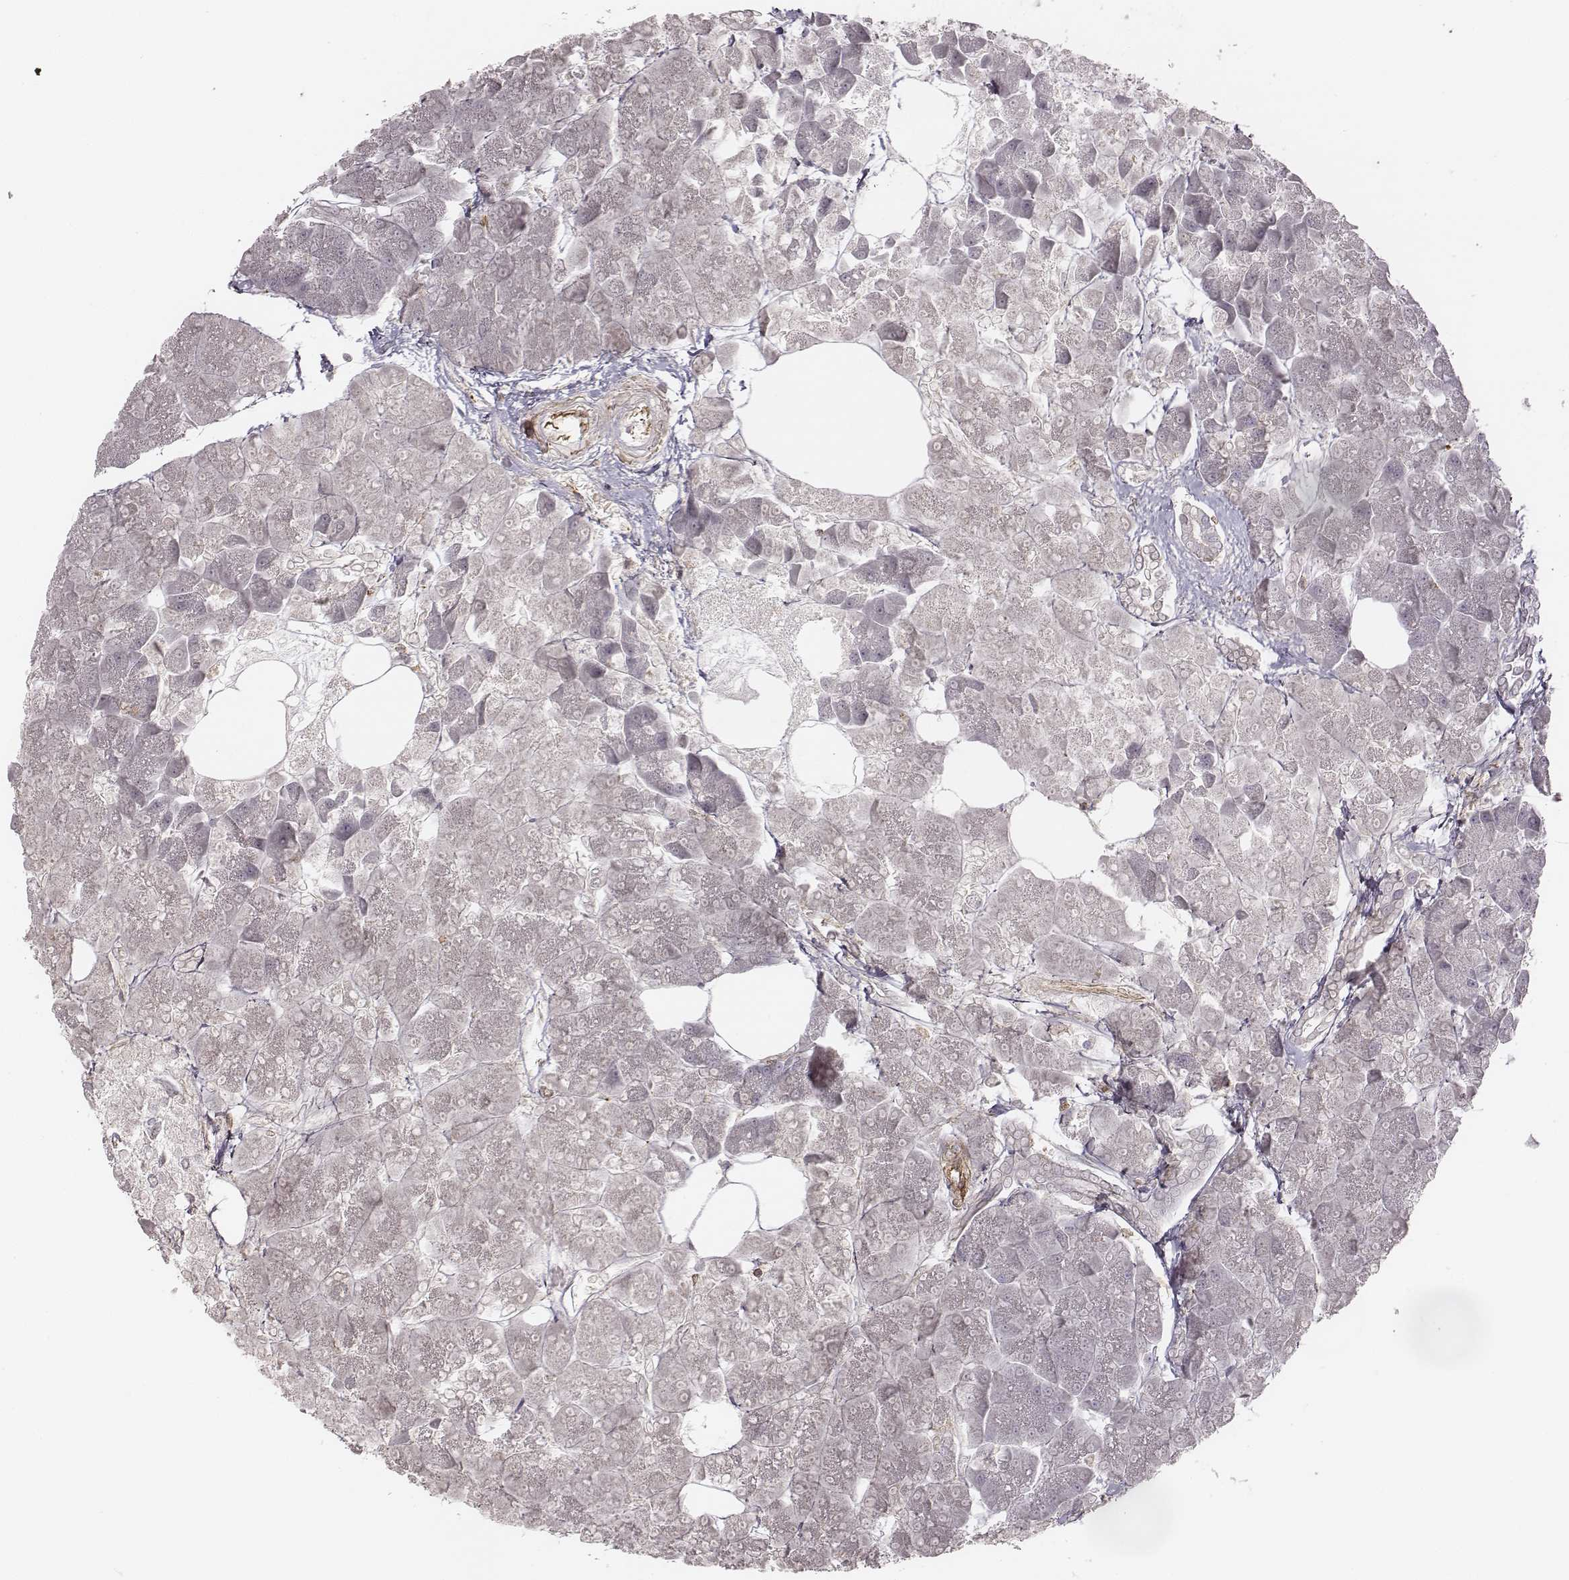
{"staining": {"intensity": "negative", "quantity": "none", "location": "none"}, "tissue": "pancreas", "cell_type": "Exocrine glandular cells", "image_type": "normal", "snomed": [{"axis": "morphology", "description": "Normal tissue, NOS"}, {"axis": "topography", "description": "Adipose tissue"}, {"axis": "topography", "description": "Pancreas"}, {"axis": "topography", "description": "Peripheral nerve tissue"}], "caption": "This is an immunohistochemistry (IHC) histopathology image of unremarkable human pancreas. There is no staining in exocrine glandular cells.", "gene": "ZYX", "patient": {"sex": "female", "age": 58}}